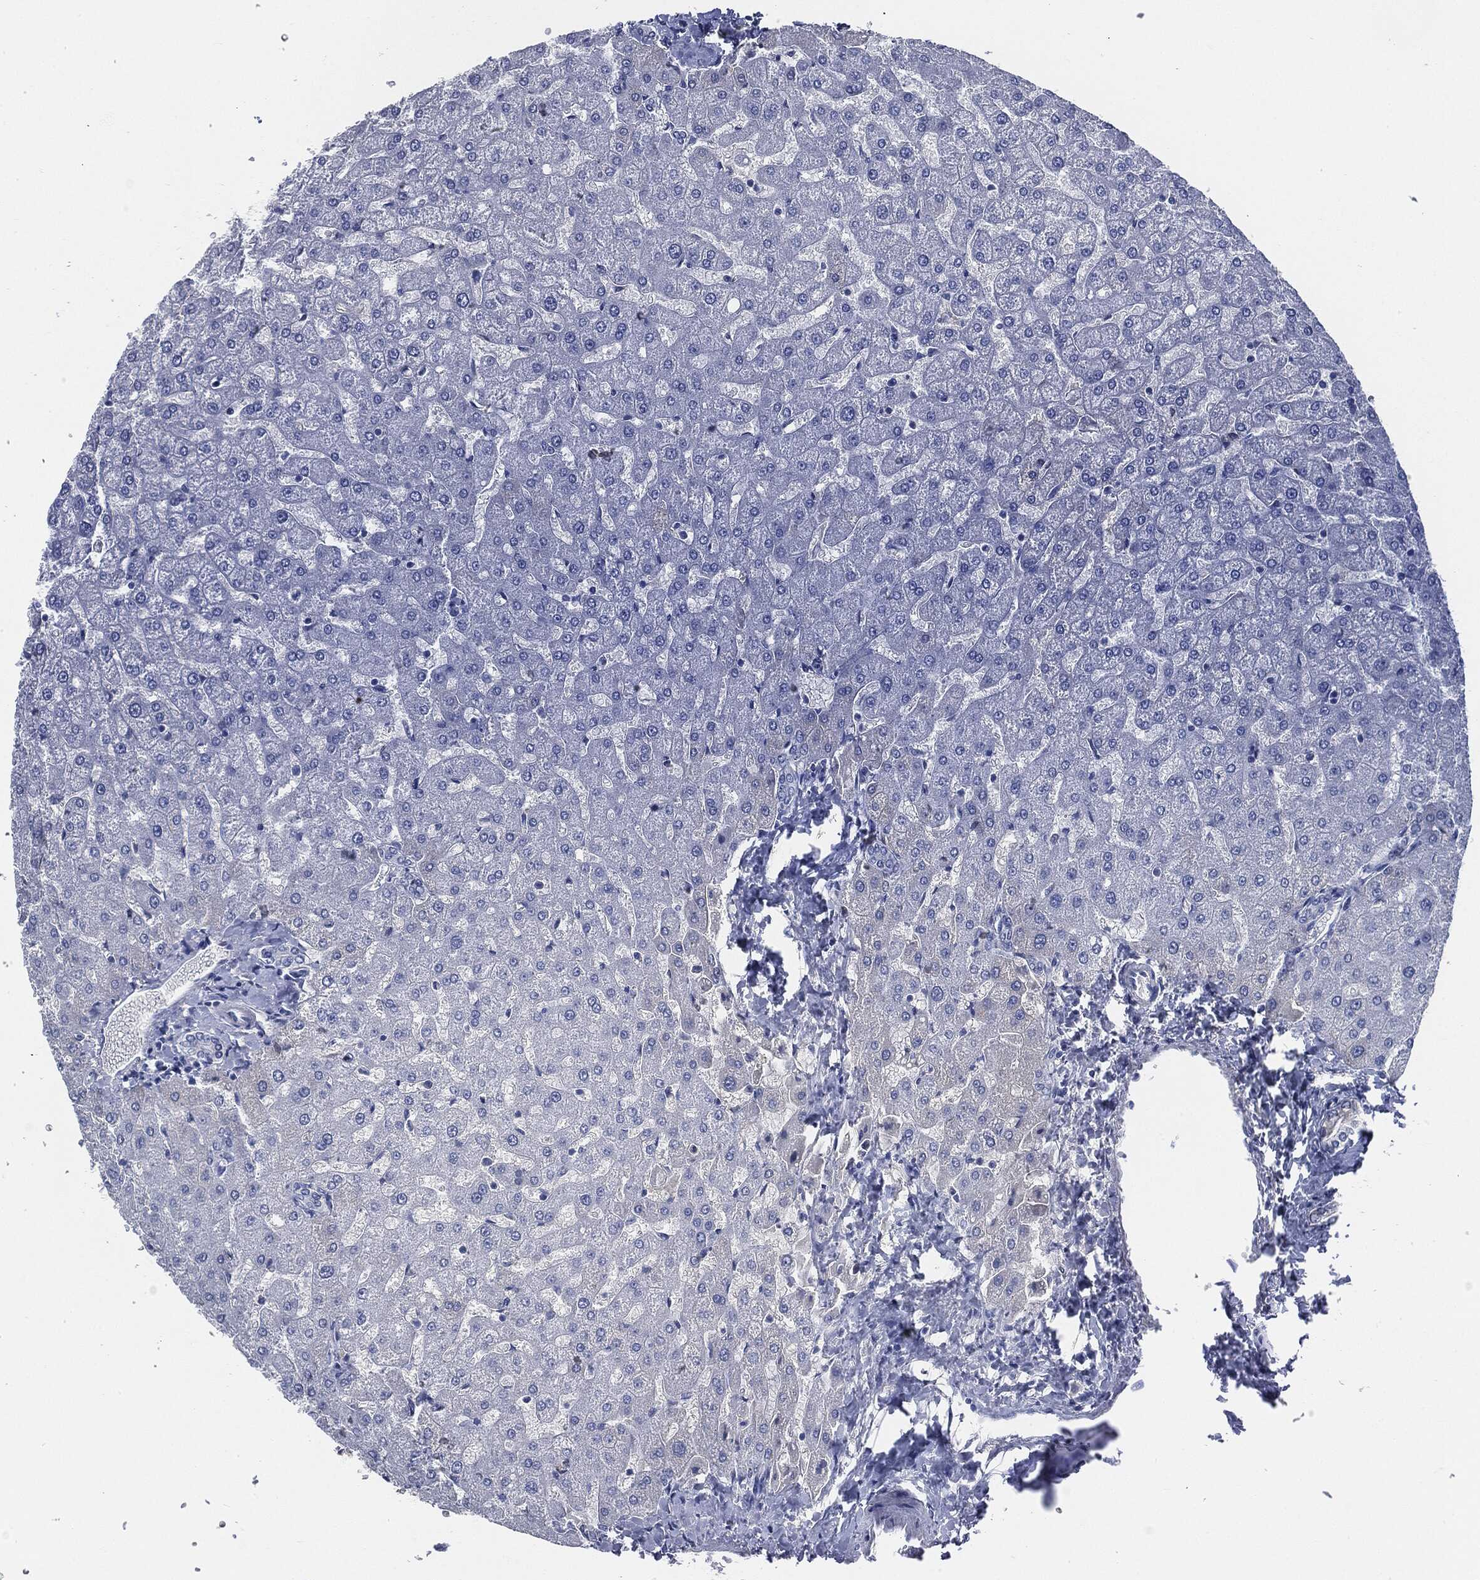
{"staining": {"intensity": "negative", "quantity": "none", "location": "none"}, "tissue": "liver", "cell_type": "Cholangiocytes", "image_type": "normal", "snomed": [{"axis": "morphology", "description": "Normal tissue, NOS"}, {"axis": "topography", "description": "Liver"}], "caption": "Immunohistochemical staining of normal human liver reveals no significant expression in cholangiocytes.", "gene": "SIGLEC7", "patient": {"sex": "female", "age": 50}}